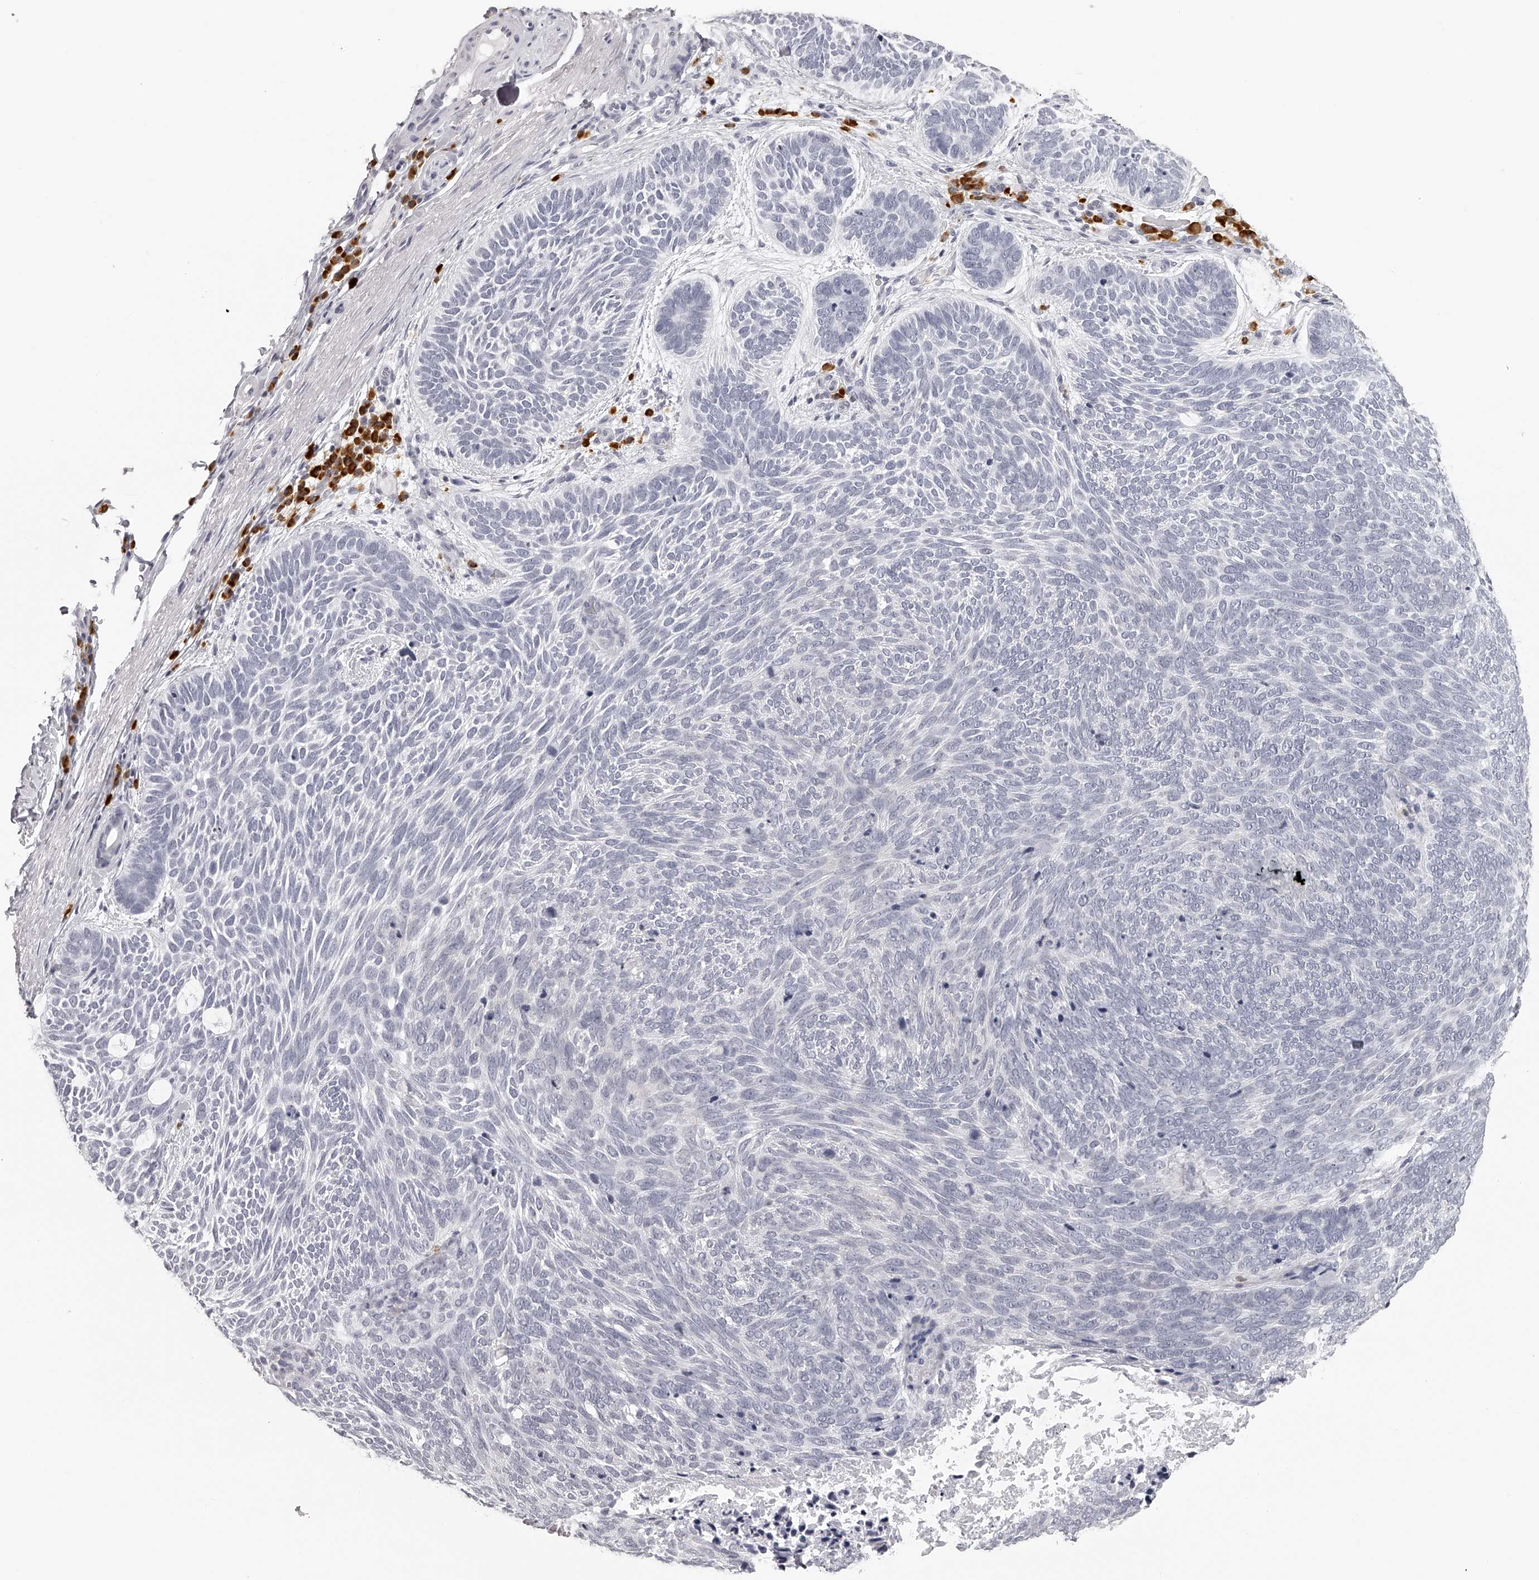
{"staining": {"intensity": "negative", "quantity": "none", "location": "none"}, "tissue": "skin cancer", "cell_type": "Tumor cells", "image_type": "cancer", "snomed": [{"axis": "morphology", "description": "Basal cell carcinoma"}, {"axis": "topography", "description": "Skin"}], "caption": "Tumor cells are negative for brown protein staining in basal cell carcinoma (skin).", "gene": "SEC11C", "patient": {"sex": "female", "age": 85}}